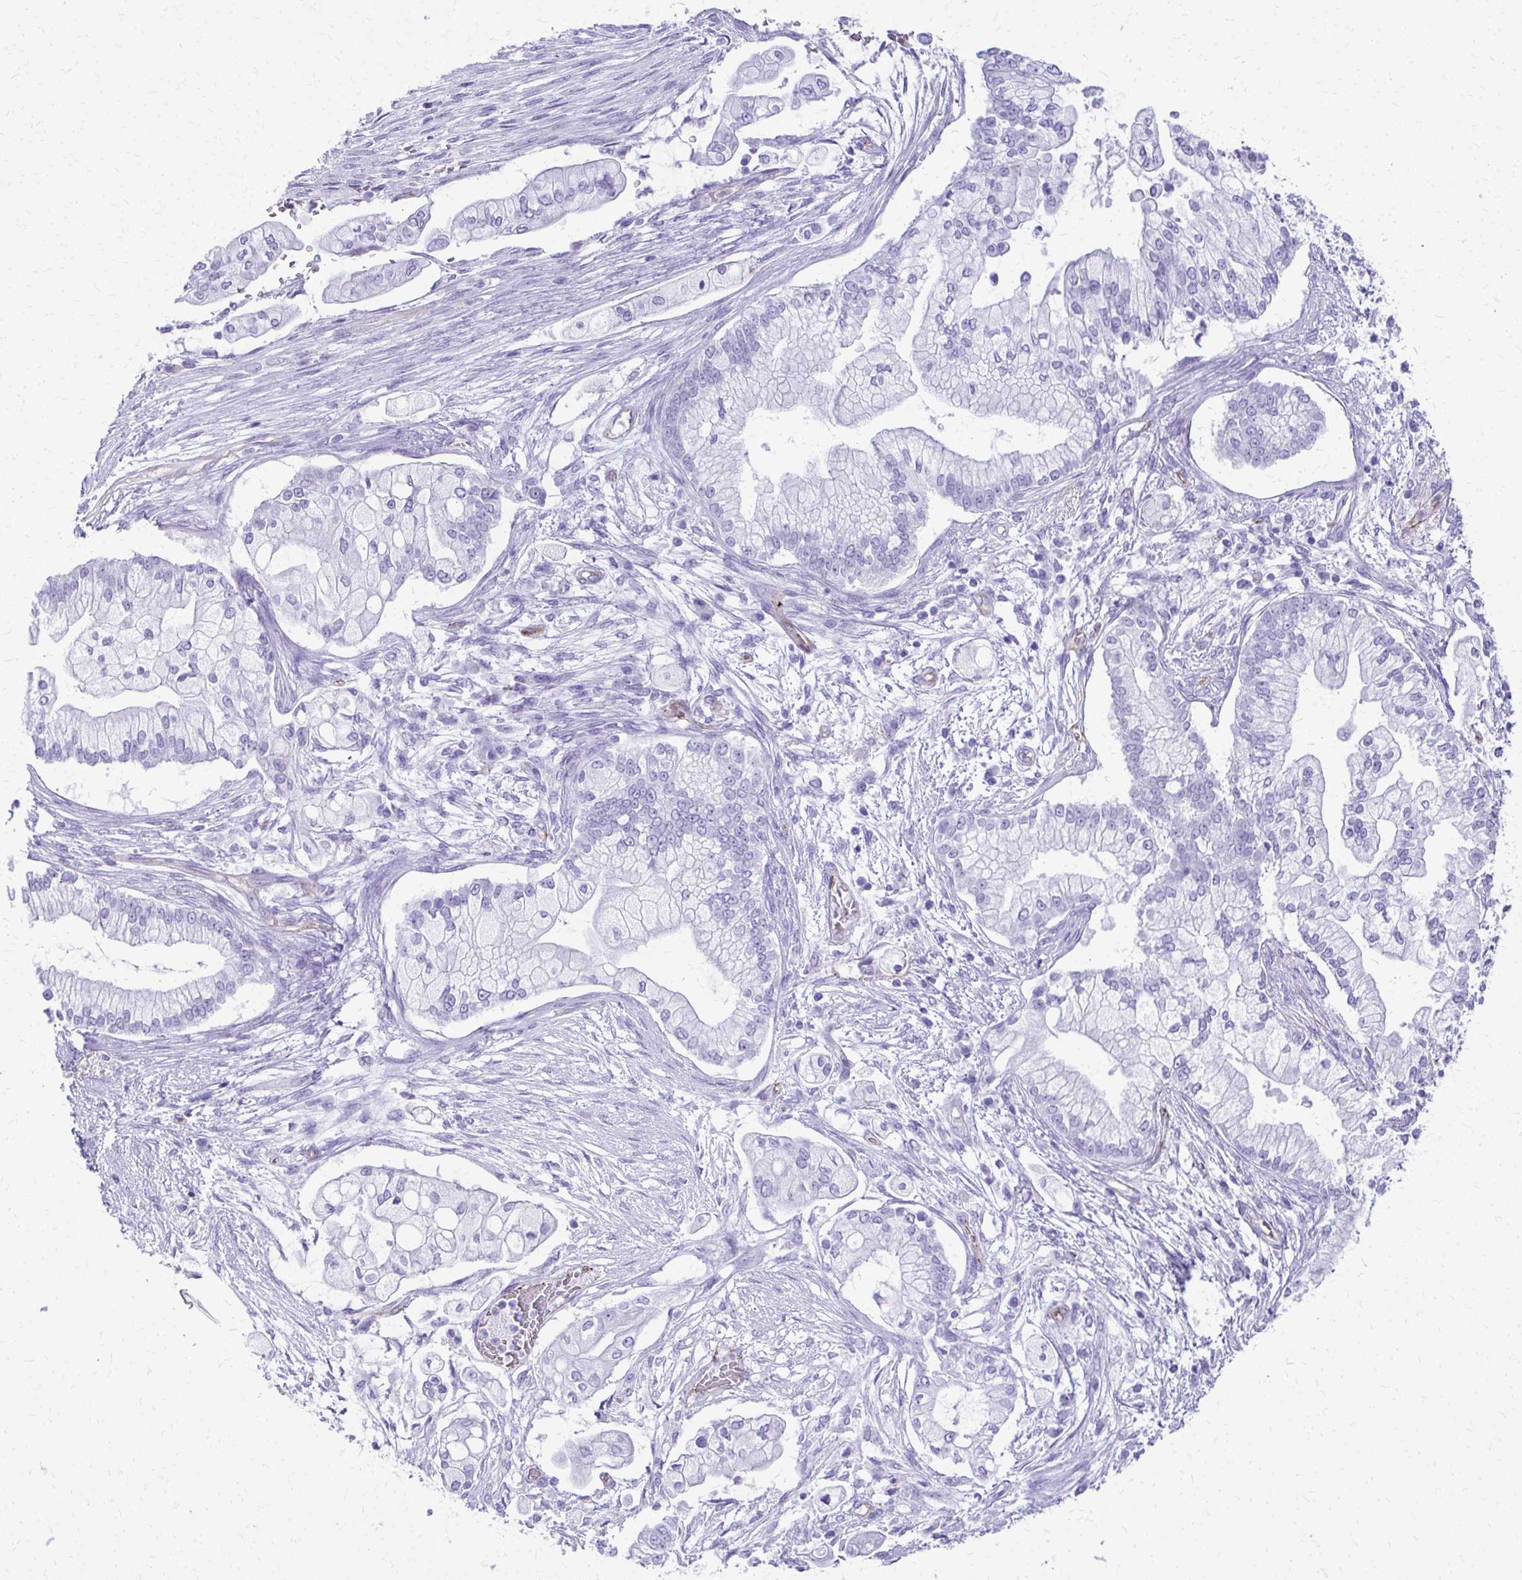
{"staining": {"intensity": "negative", "quantity": "none", "location": "none"}, "tissue": "pancreatic cancer", "cell_type": "Tumor cells", "image_type": "cancer", "snomed": [{"axis": "morphology", "description": "Adenocarcinoma, NOS"}, {"axis": "topography", "description": "Pancreas"}], "caption": "Tumor cells are negative for brown protein staining in pancreatic cancer.", "gene": "TPSG1", "patient": {"sex": "female", "age": 69}}